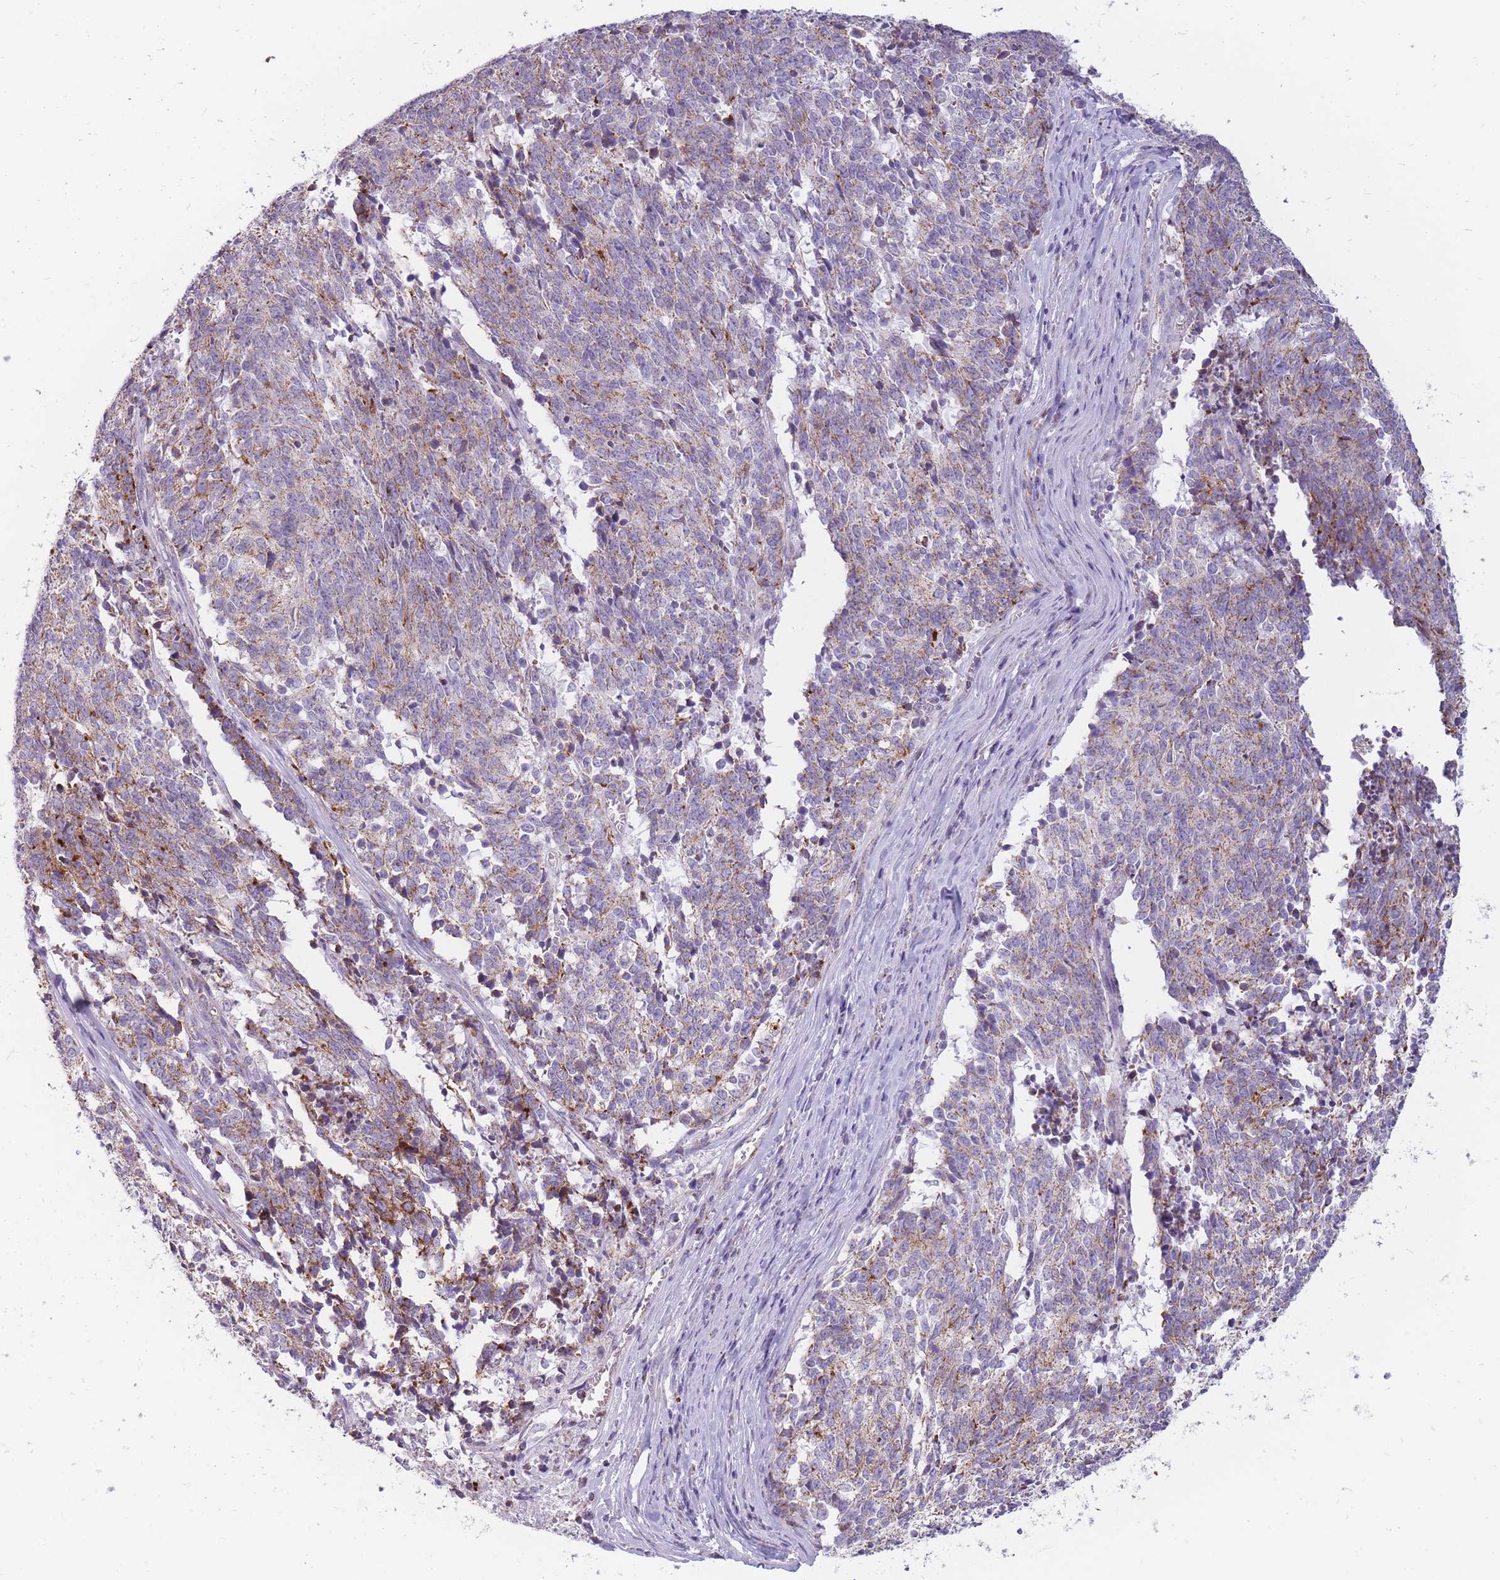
{"staining": {"intensity": "moderate", "quantity": "25%-75%", "location": "cytoplasmic/membranous"}, "tissue": "cervical cancer", "cell_type": "Tumor cells", "image_type": "cancer", "snomed": [{"axis": "morphology", "description": "Squamous cell carcinoma, NOS"}, {"axis": "topography", "description": "Cervix"}], "caption": "DAB (3,3'-diaminobenzidine) immunohistochemical staining of squamous cell carcinoma (cervical) exhibits moderate cytoplasmic/membranous protein positivity in approximately 25%-75% of tumor cells.", "gene": "PCSK1", "patient": {"sex": "female", "age": 29}}